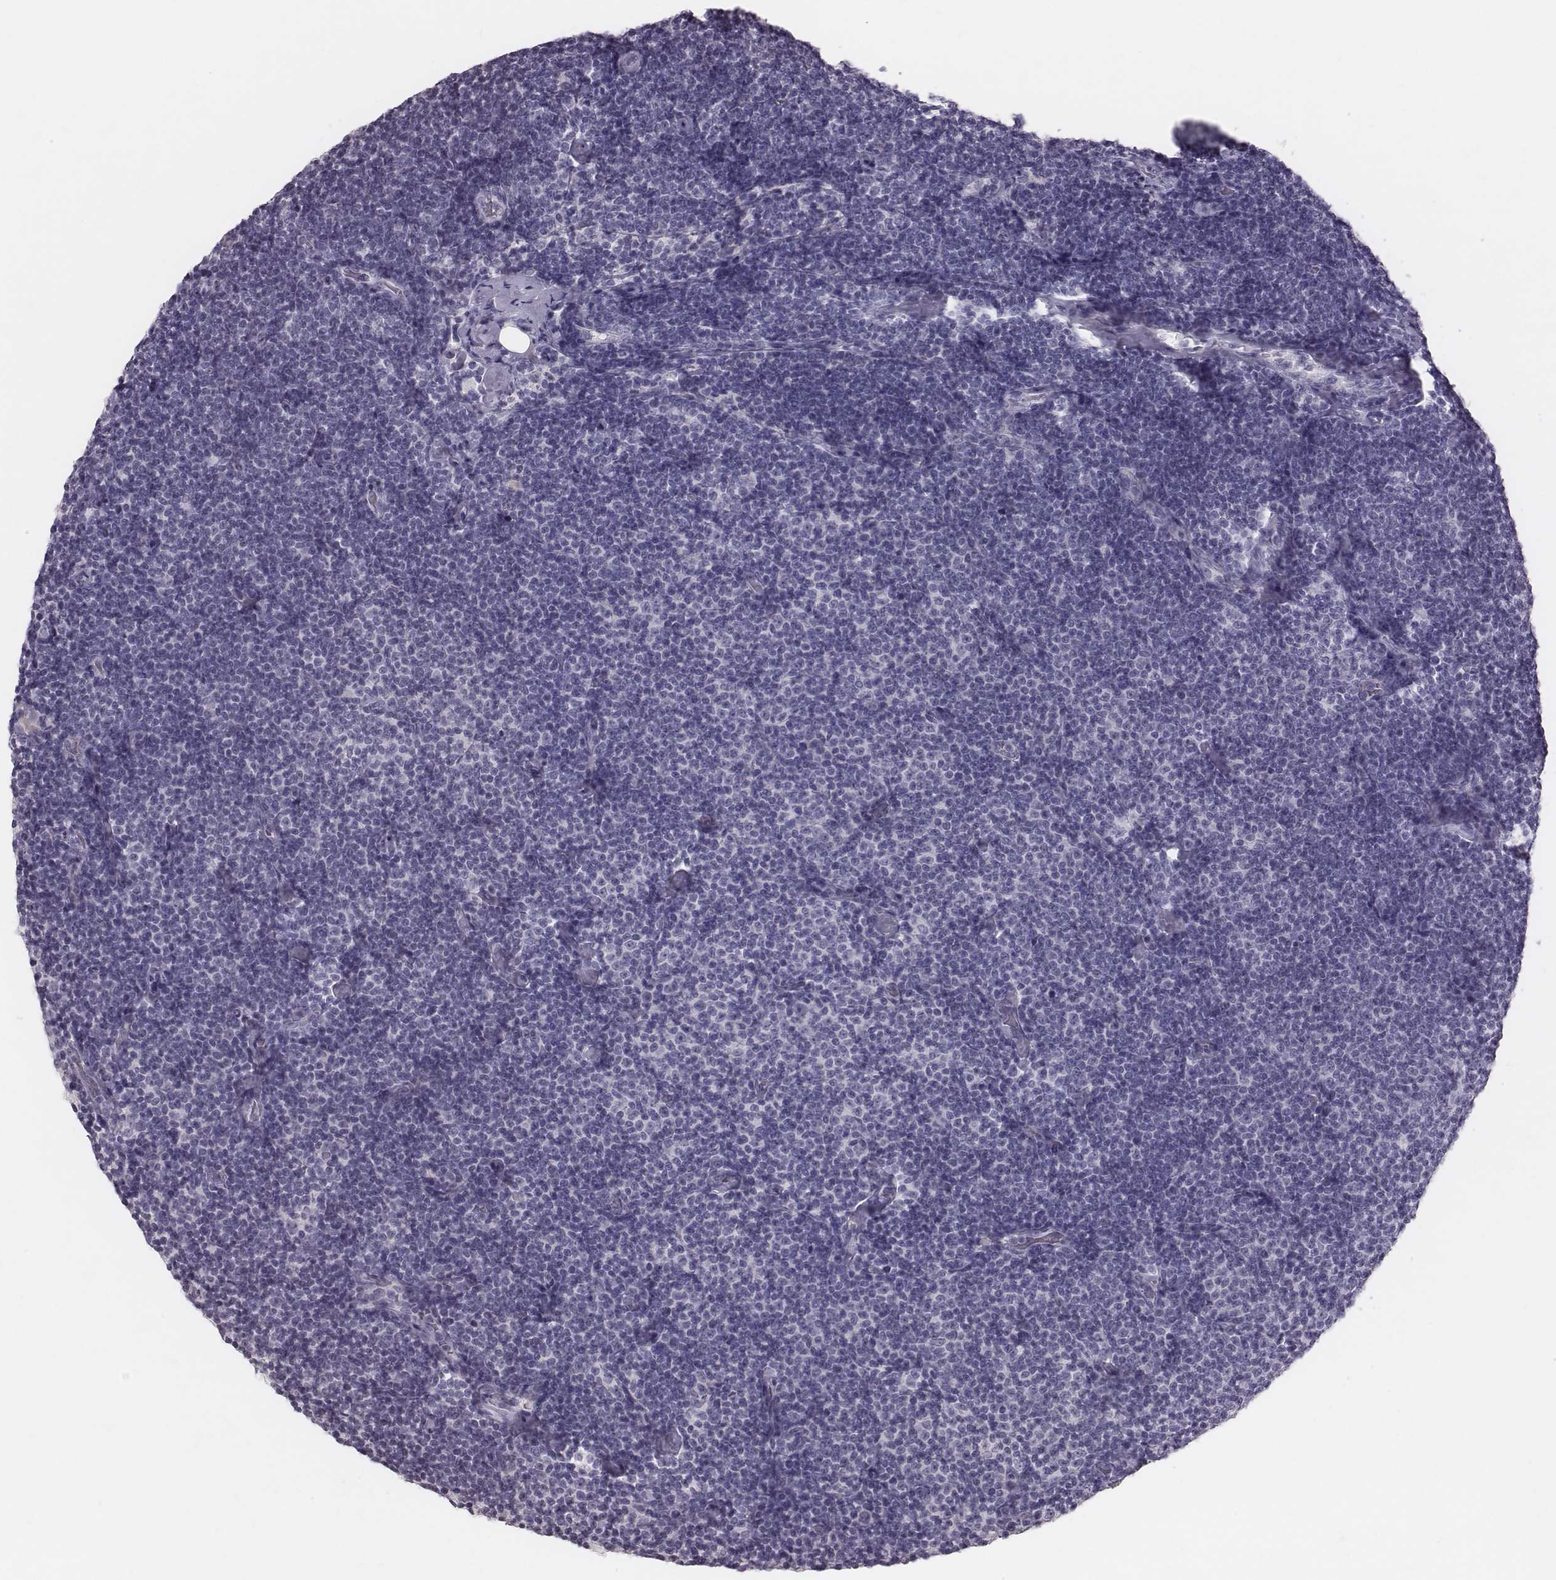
{"staining": {"intensity": "negative", "quantity": "none", "location": "none"}, "tissue": "lymphoma", "cell_type": "Tumor cells", "image_type": "cancer", "snomed": [{"axis": "morphology", "description": "Malignant lymphoma, non-Hodgkin's type, Low grade"}, {"axis": "topography", "description": "Lymph node"}], "caption": "Tumor cells show no significant protein expression in lymphoma.", "gene": "CFTR", "patient": {"sex": "male", "age": 81}}